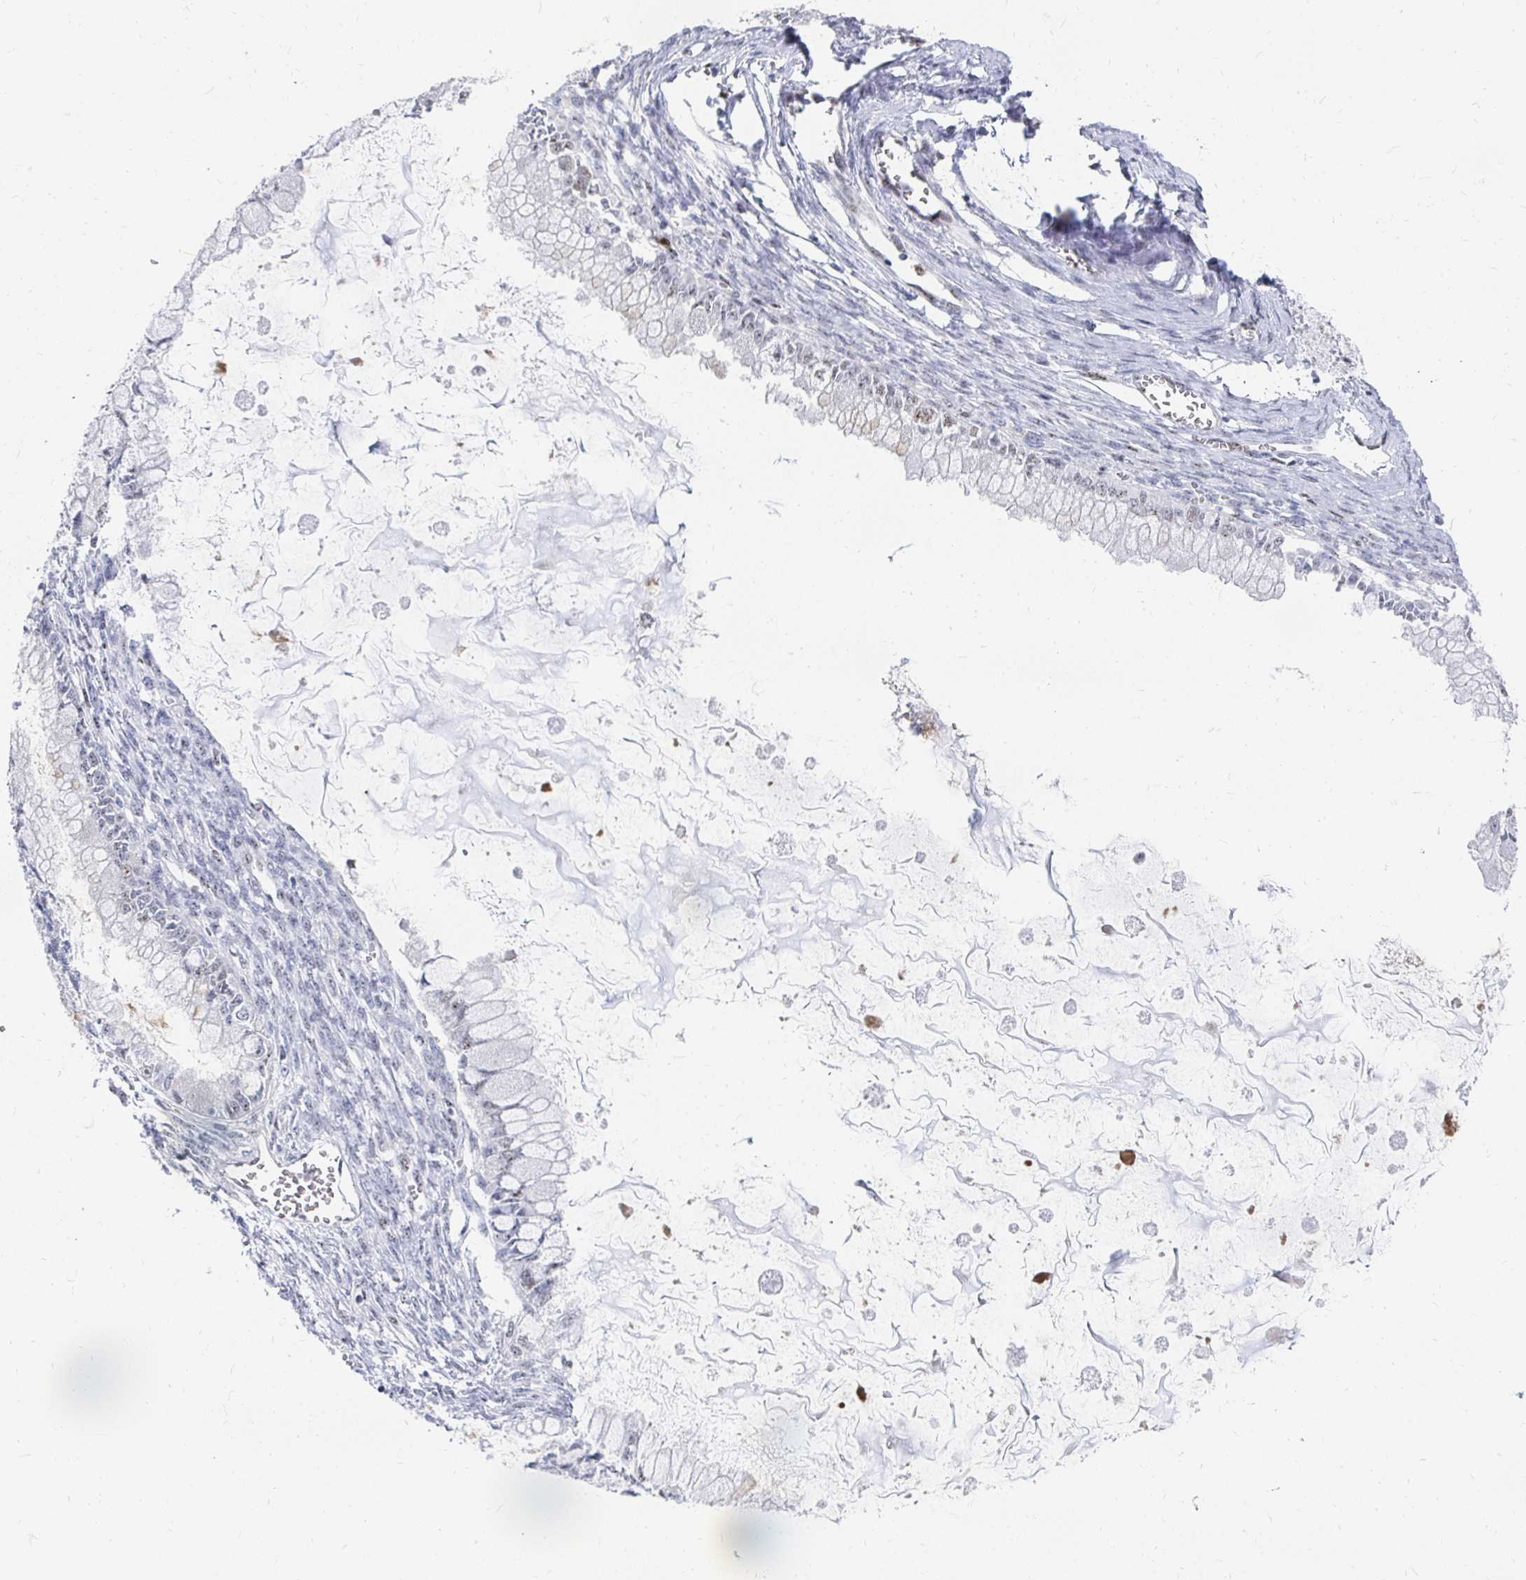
{"staining": {"intensity": "weak", "quantity": "<25%", "location": "nuclear"}, "tissue": "ovarian cancer", "cell_type": "Tumor cells", "image_type": "cancer", "snomed": [{"axis": "morphology", "description": "Cystadenocarcinoma, mucinous, NOS"}, {"axis": "topography", "description": "Ovary"}], "caption": "Immunohistochemistry (IHC) photomicrograph of neoplastic tissue: human ovarian cancer stained with DAB (3,3'-diaminobenzidine) shows no significant protein staining in tumor cells. Nuclei are stained in blue.", "gene": "CLIC3", "patient": {"sex": "female", "age": 34}}